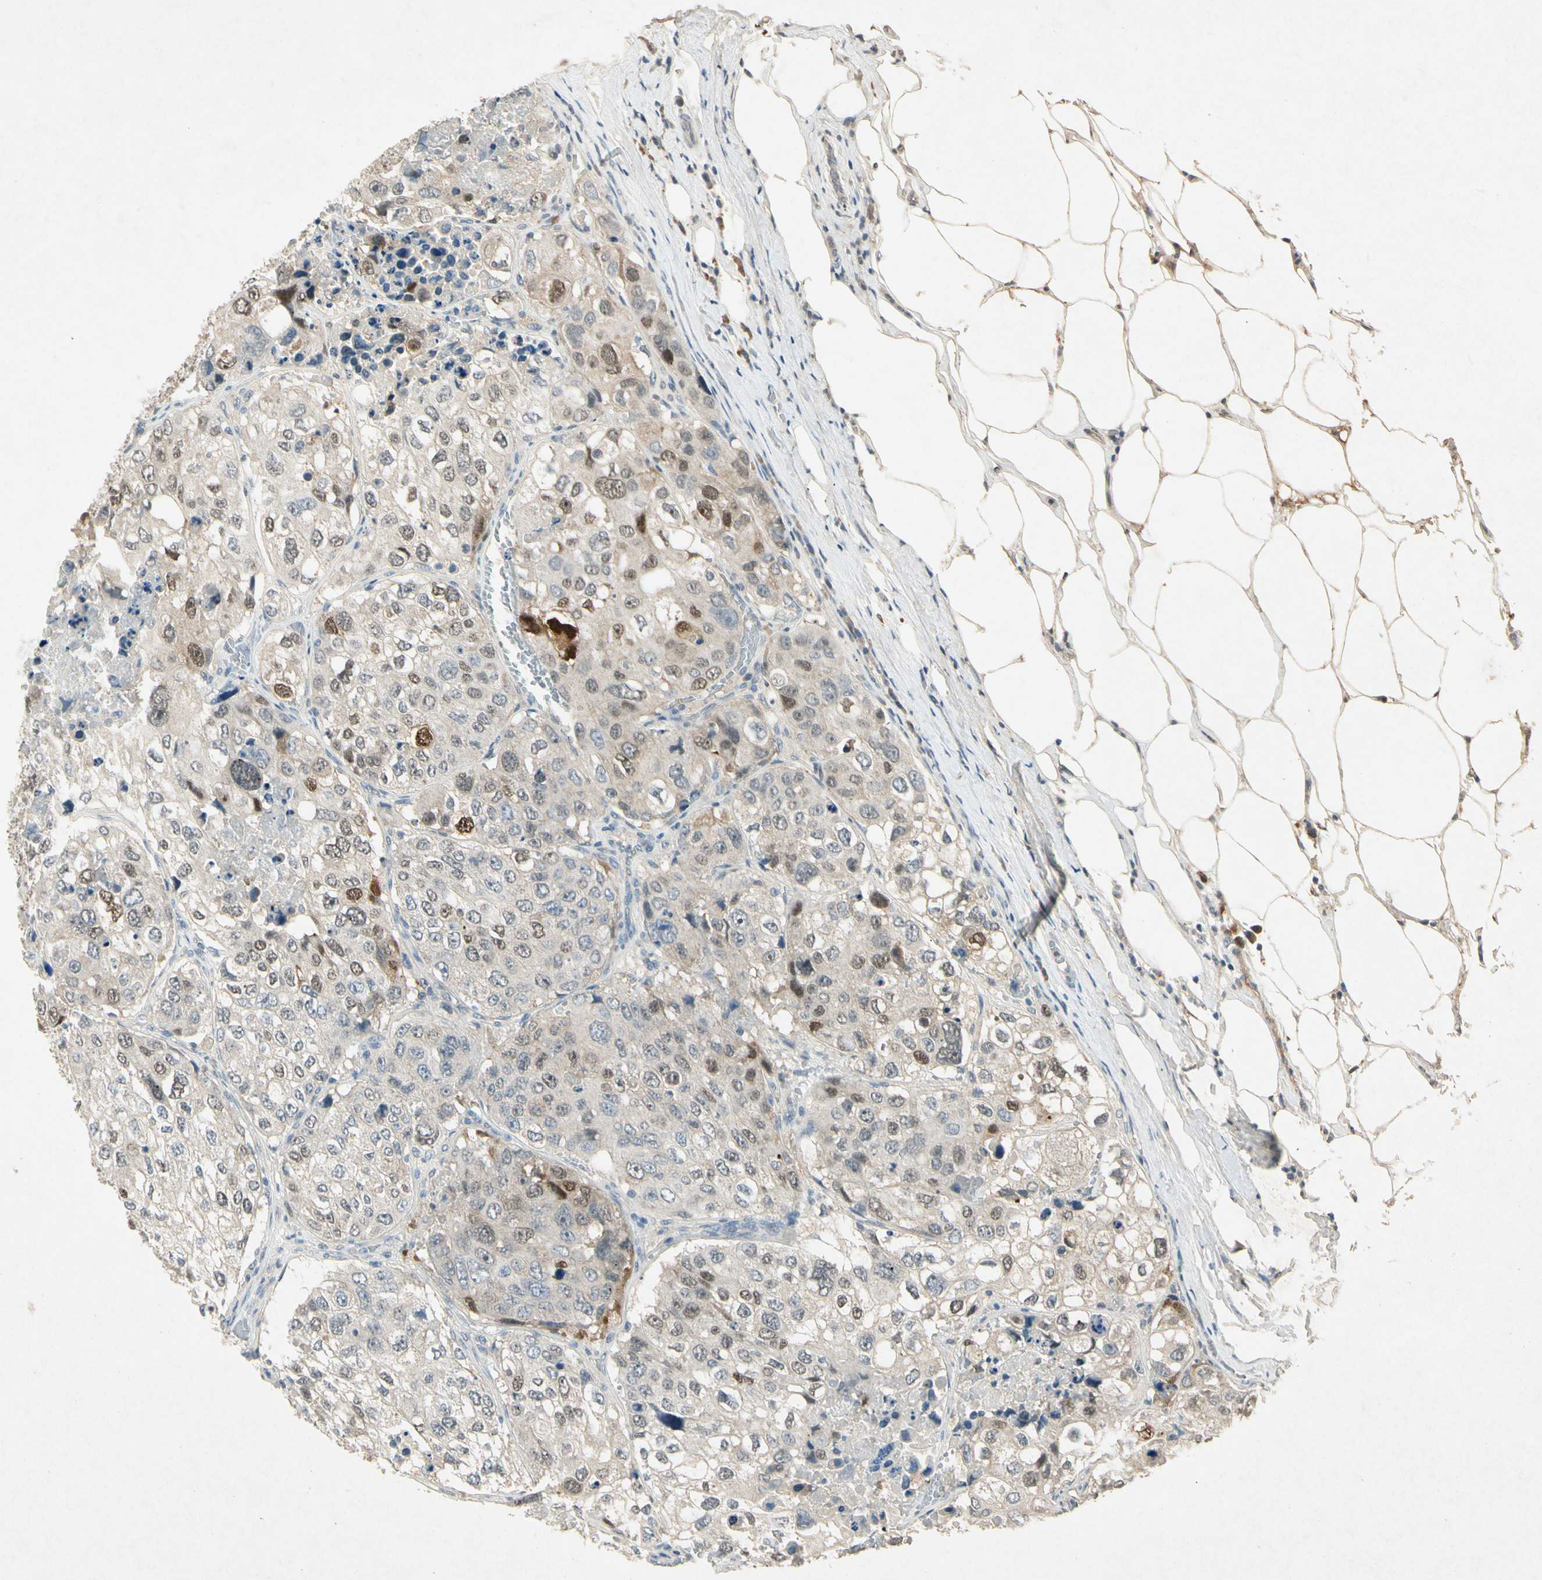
{"staining": {"intensity": "moderate", "quantity": "25%-75%", "location": "cytoplasmic/membranous,nuclear"}, "tissue": "urothelial cancer", "cell_type": "Tumor cells", "image_type": "cancer", "snomed": [{"axis": "morphology", "description": "Urothelial carcinoma, High grade"}, {"axis": "topography", "description": "Lymph node"}, {"axis": "topography", "description": "Urinary bladder"}], "caption": "The photomicrograph exhibits immunohistochemical staining of urothelial cancer. There is moderate cytoplasmic/membranous and nuclear positivity is appreciated in approximately 25%-75% of tumor cells.", "gene": "HSPA1B", "patient": {"sex": "male", "age": 51}}